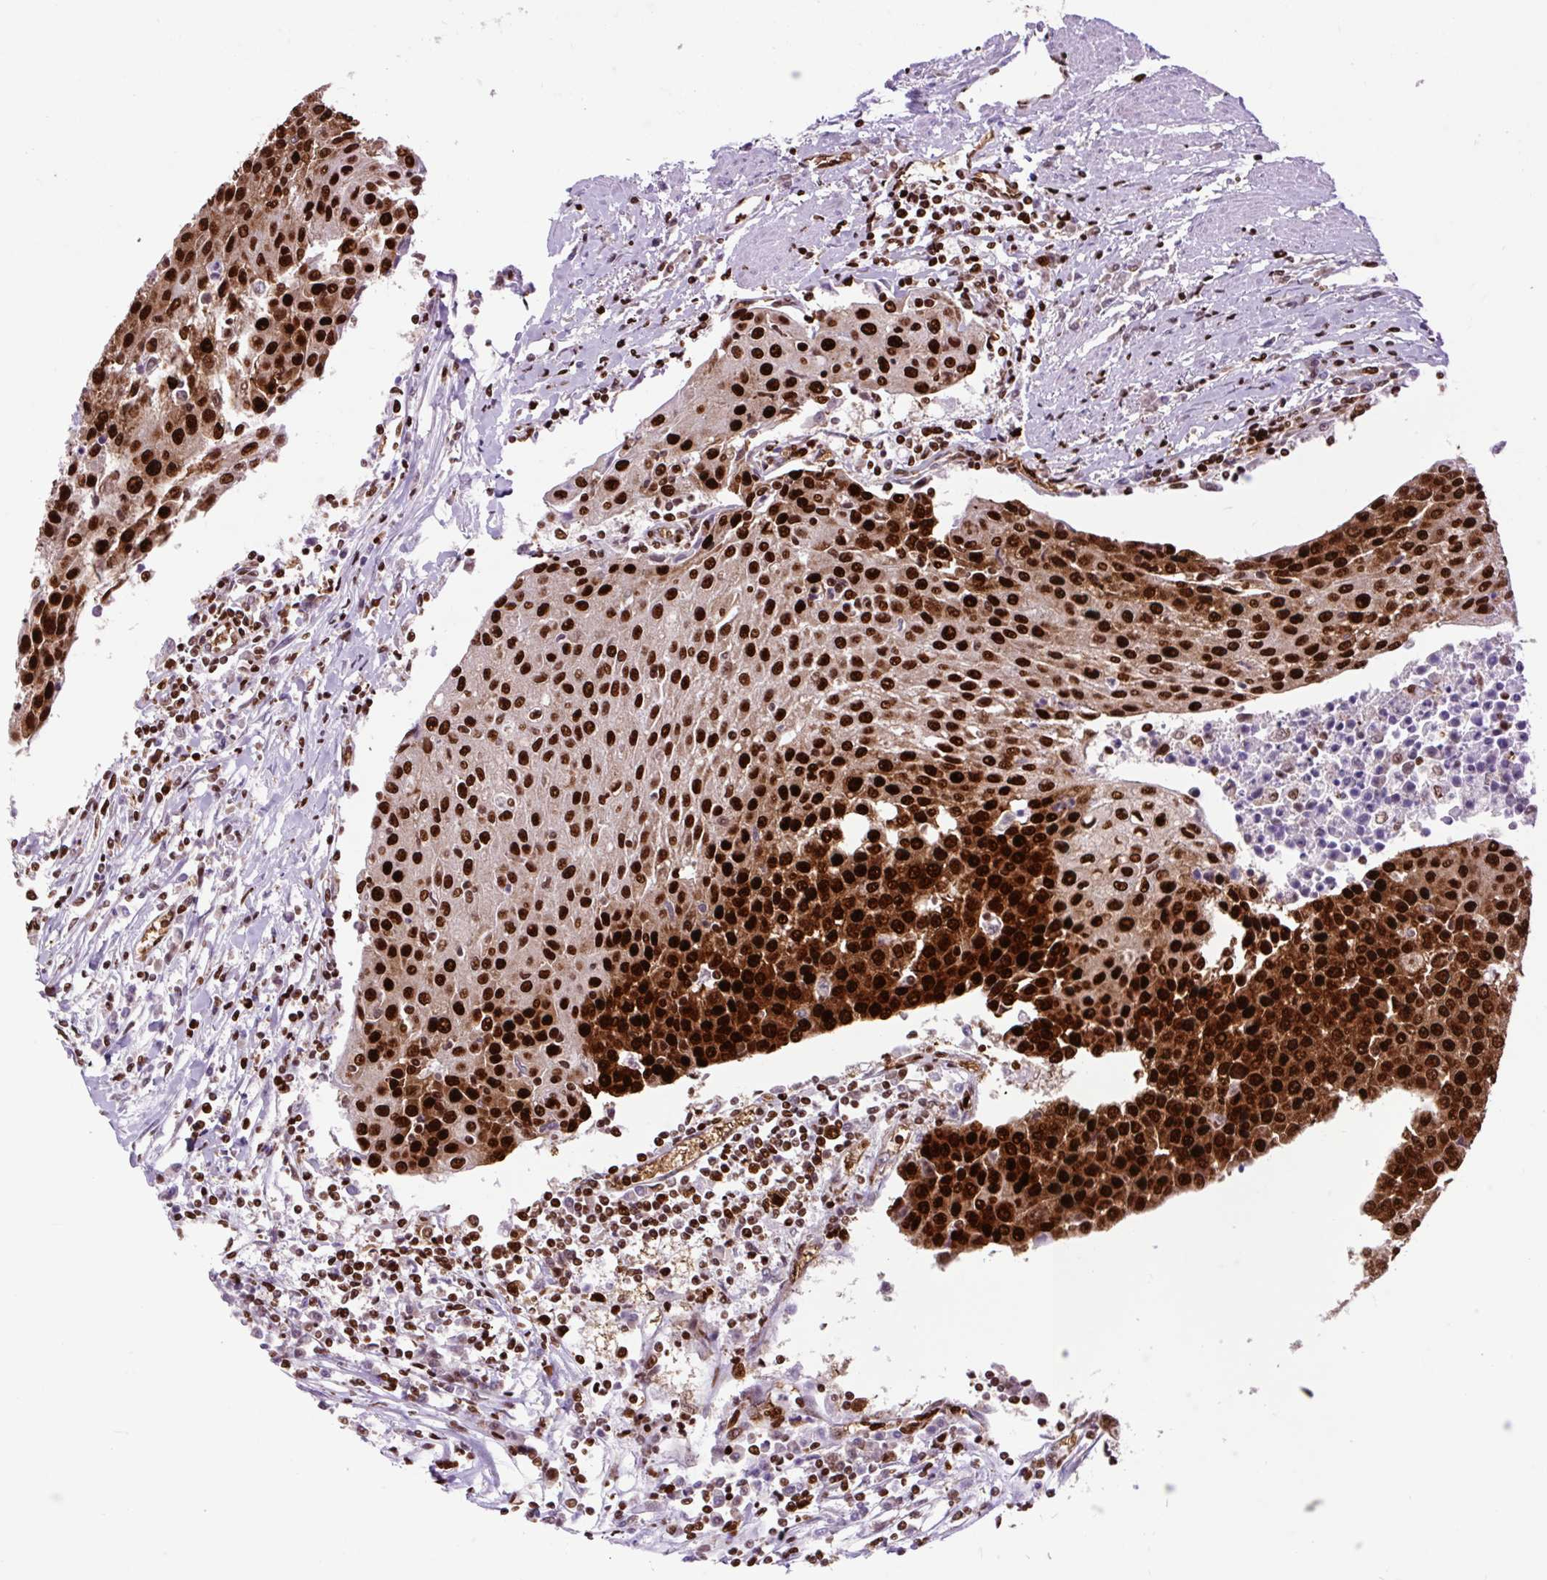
{"staining": {"intensity": "strong", "quantity": ">75%", "location": "nuclear"}, "tissue": "urothelial cancer", "cell_type": "Tumor cells", "image_type": "cancer", "snomed": [{"axis": "morphology", "description": "Urothelial carcinoma, High grade"}, {"axis": "topography", "description": "Urinary bladder"}], "caption": "This is an image of immunohistochemistry staining of urothelial cancer, which shows strong positivity in the nuclear of tumor cells.", "gene": "FUS", "patient": {"sex": "female", "age": 85}}